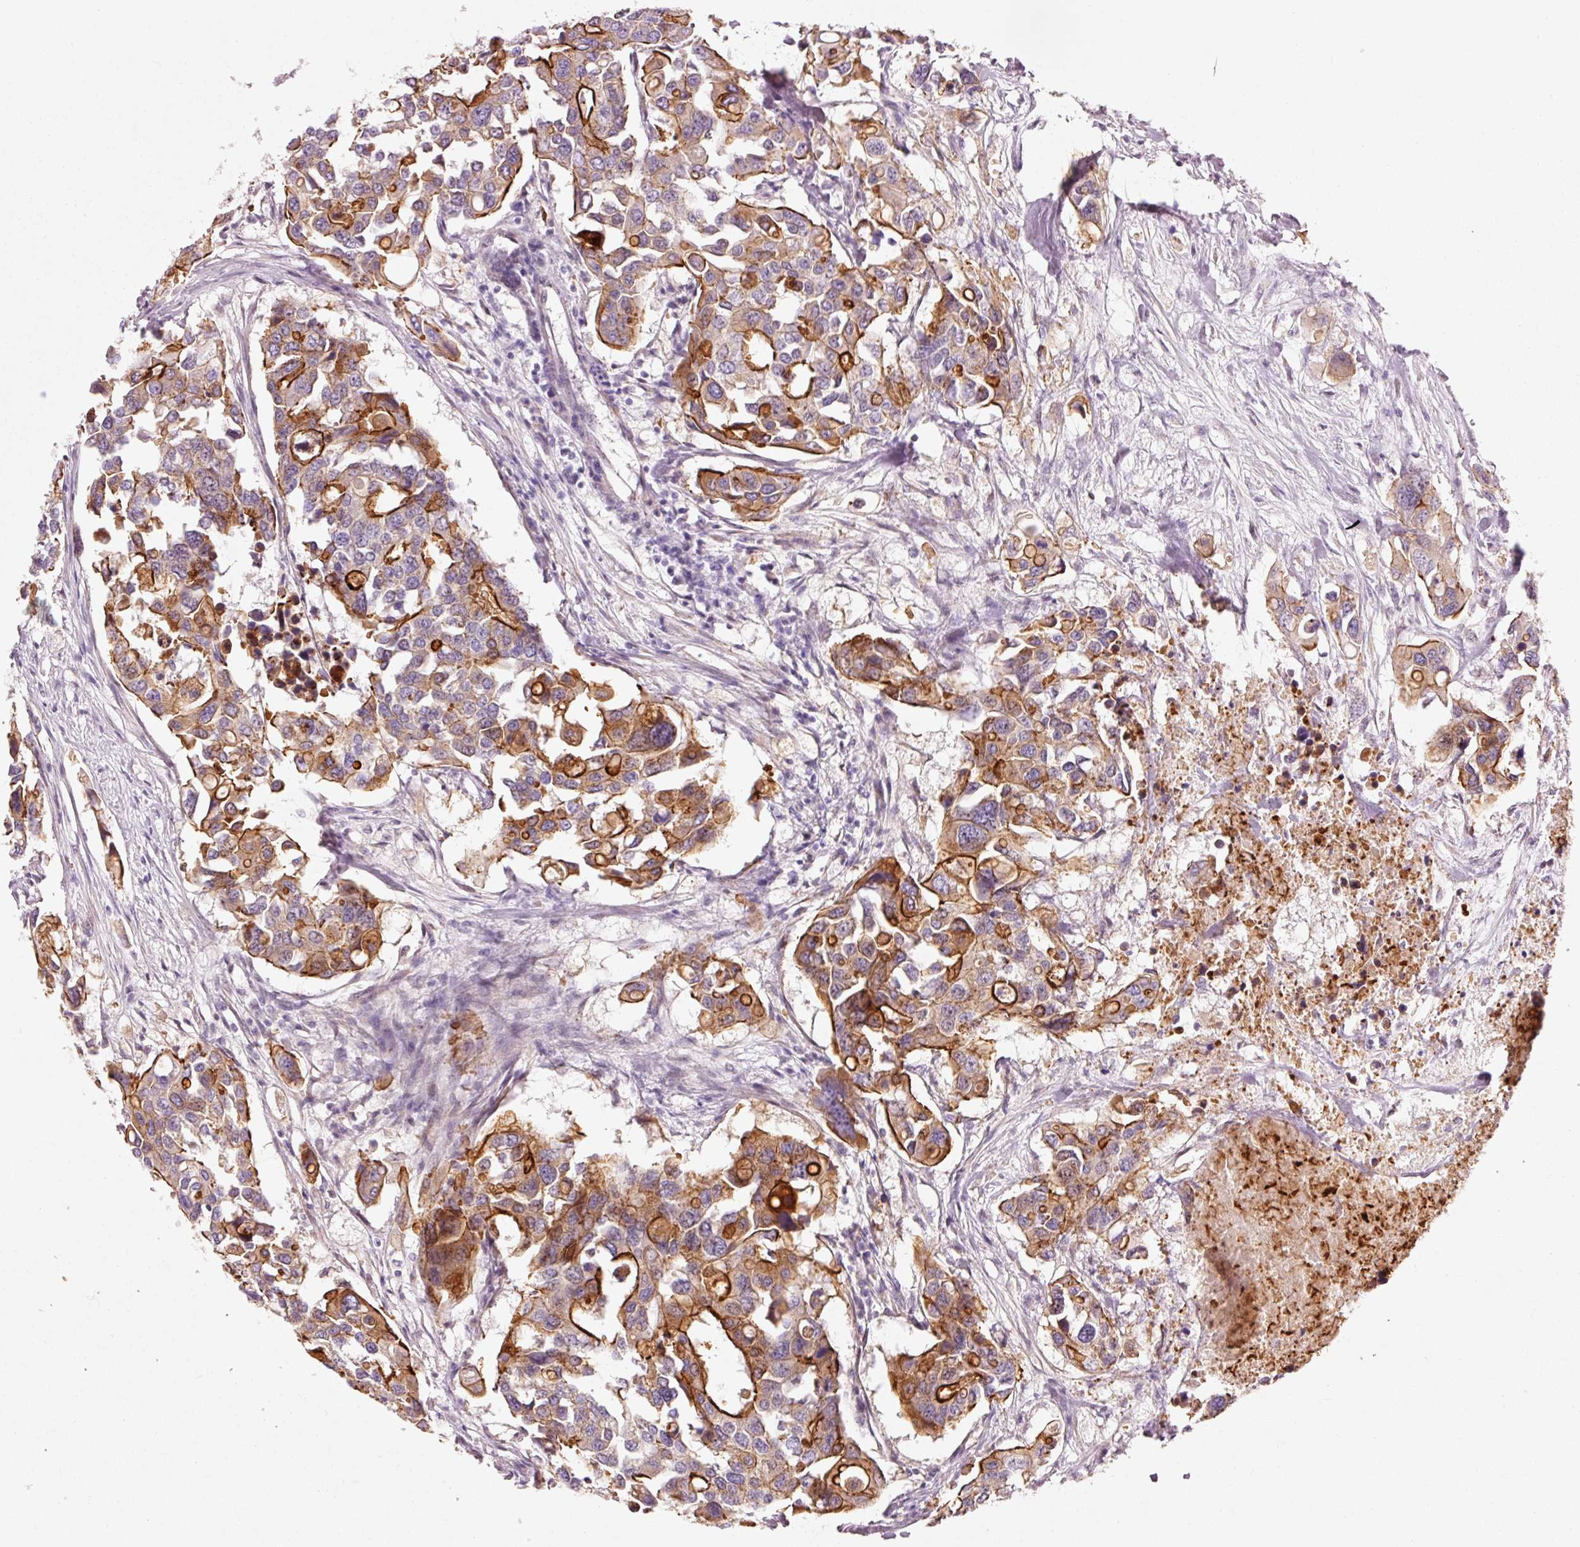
{"staining": {"intensity": "strong", "quantity": "25%-75%", "location": "cytoplasmic/membranous"}, "tissue": "colorectal cancer", "cell_type": "Tumor cells", "image_type": "cancer", "snomed": [{"axis": "morphology", "description": "Adenocarcinoma, NOS"}, {"axis": "topography", "description": "Colon"}], "caption": "IHC (DAB) staining of human colorectal cancer reveals strong cytoplasmic/membranous protein staining in approximately 25%-75% of tumor cells. The staining is performed using DAB brown chromogen to label protein expression. The nuclei are counter-stained blue using hematoxylin.", "gene": "DAPP1", "patient": {"sex": "male", "age": 77}}